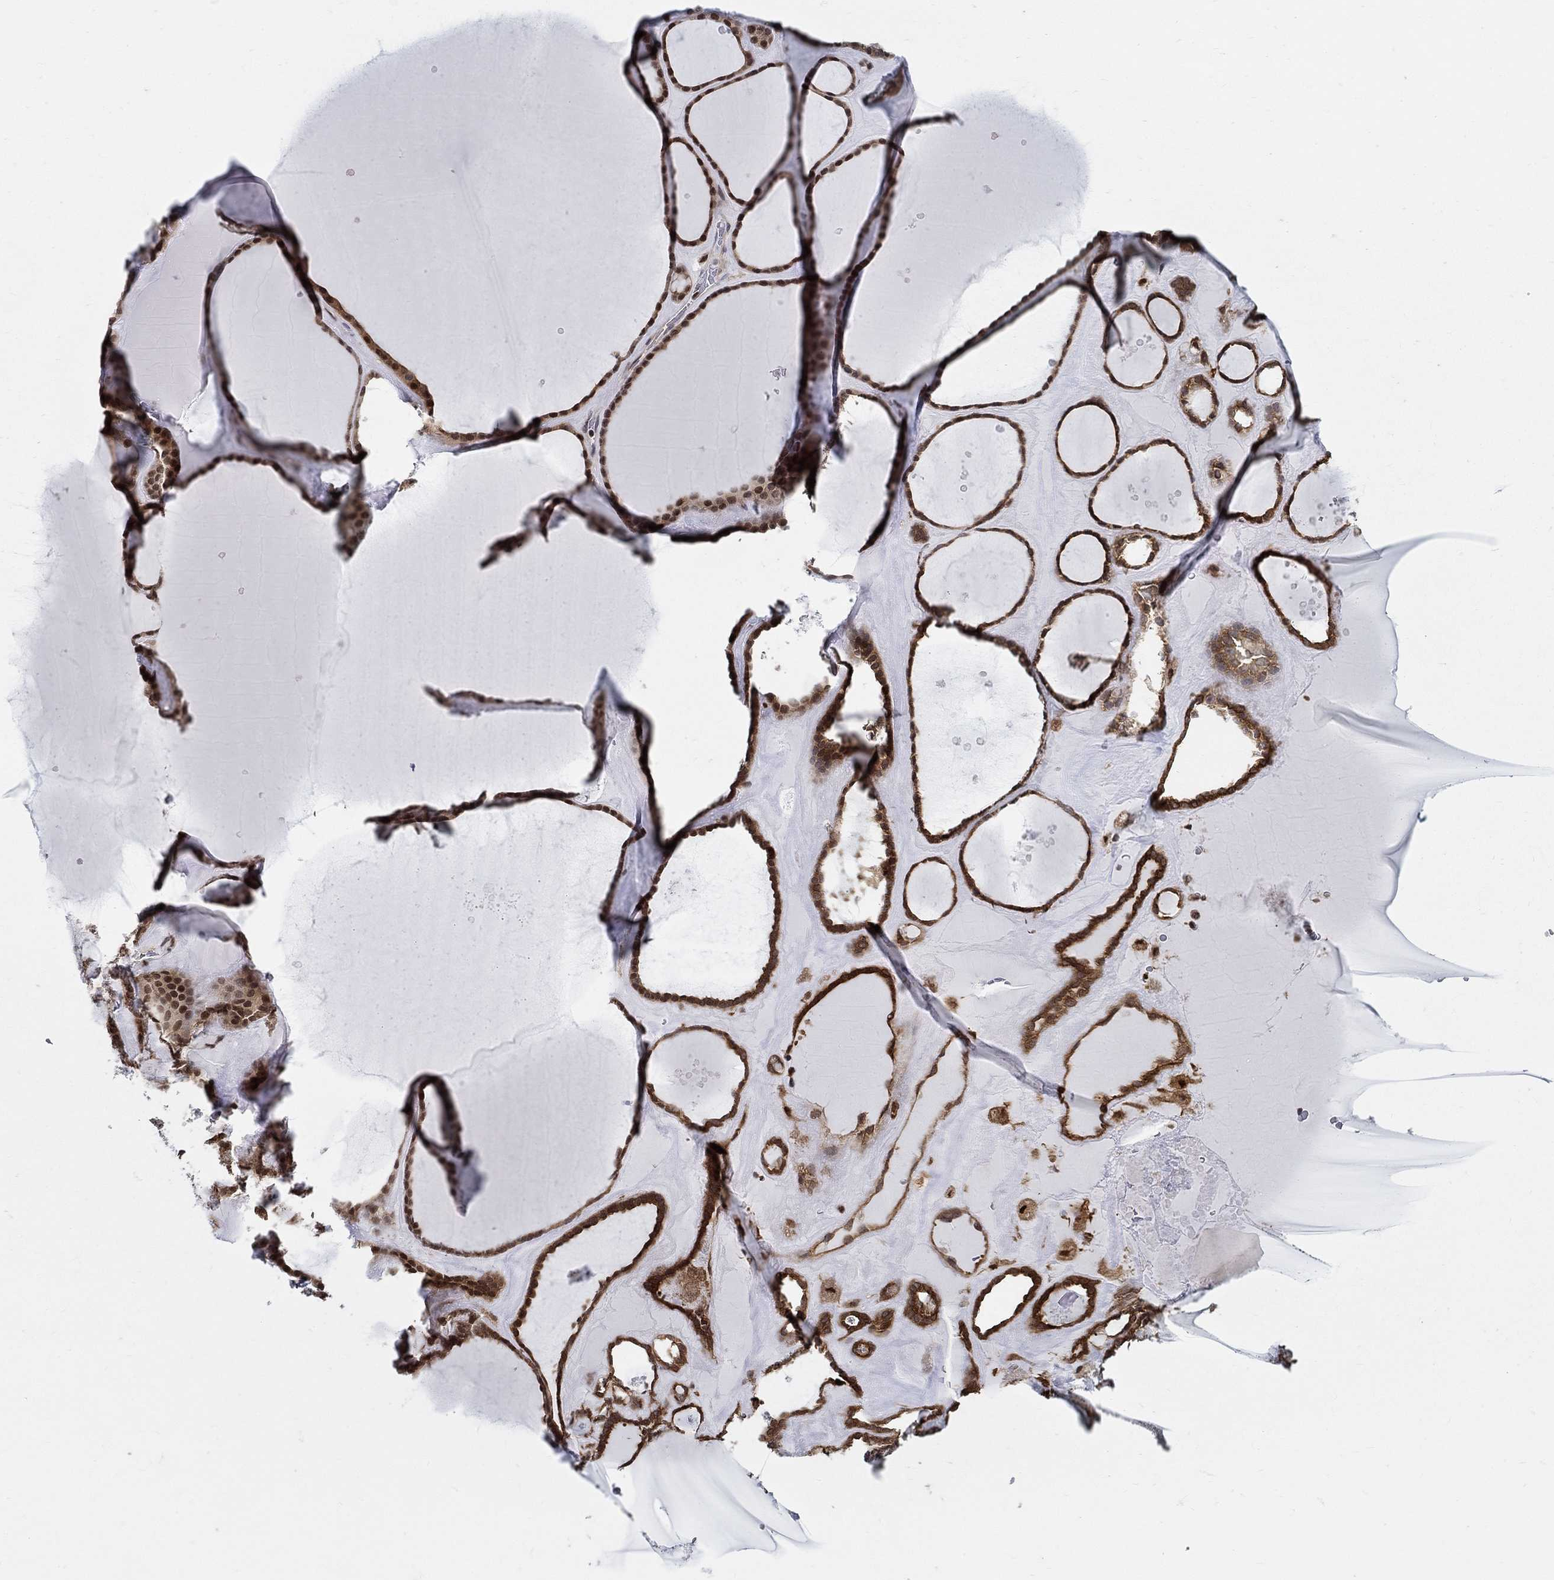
{"staining": {"intensity": "strong", "quantity": ">75%", "location": "cytoplasmic/membranous"}, "tissue": "thyroid gland", "cell_type": "Glandular cells", "image_type": "normal", "snomed": [{"axis": "morphology", "description": "Normal tissue, NOS"}, {"axis": "topography", "description": "Thyroid gland"}], "caption": "A brown stain highlights strong cytoplasmic/membranous staining of a protein in glandular cells of normal thyroid gland. The staining is performed using DAB brown chromogen to label protein expression. The nuclei are counter-stained blue using hematoxylin.", "gene": "ZNF594", "patient": {"sex": "male", "age": 63}}